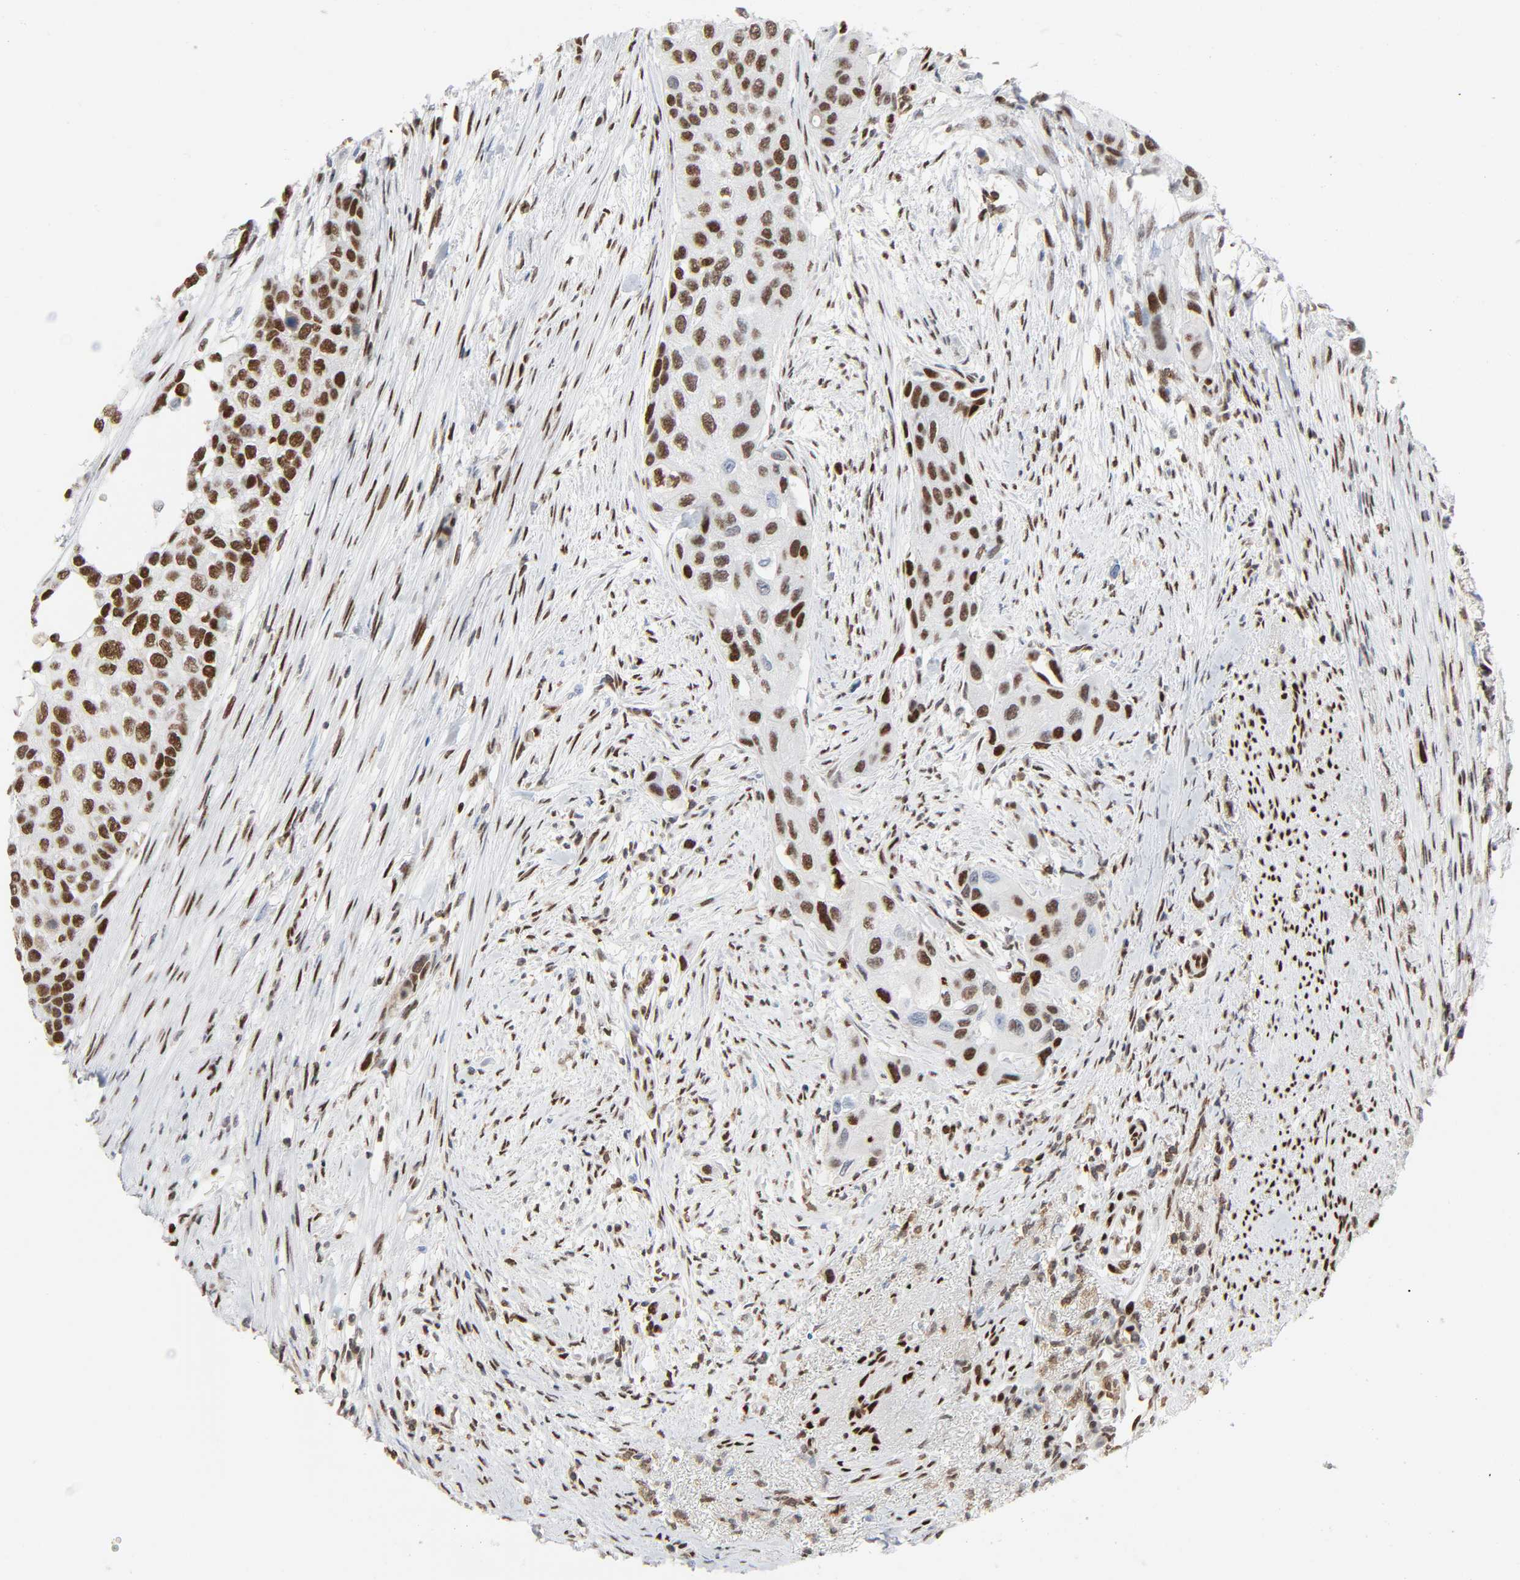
{"staining": {"intensity": "moderate", "quantity": ">75%", "location": "nuclear"}, "tissue": "urothelial cancer", "cell_type": "Tumor cells", "image_type": "cancer", "snomed": [{"axis": "morphology", "description": "Urothelial carcinoma, High grade"}, {"axis": "topography", "description": "Urinary bladder"}], "caption": "IHC (DAB (3,3'-diaminobenzidine)) staining of human urothelial cancer reveals moderate nuclear protein staining in approximately >75% of tumor cells. The staining was performed using DAB (3,3'-diaminobenzidine) to visualize the protein expression in brown, while the nuclei were stained in blue with hematoxylin (Magnification: 20x).", "gene": "WAS", "patient": {"sex": "female", "age": 56}}